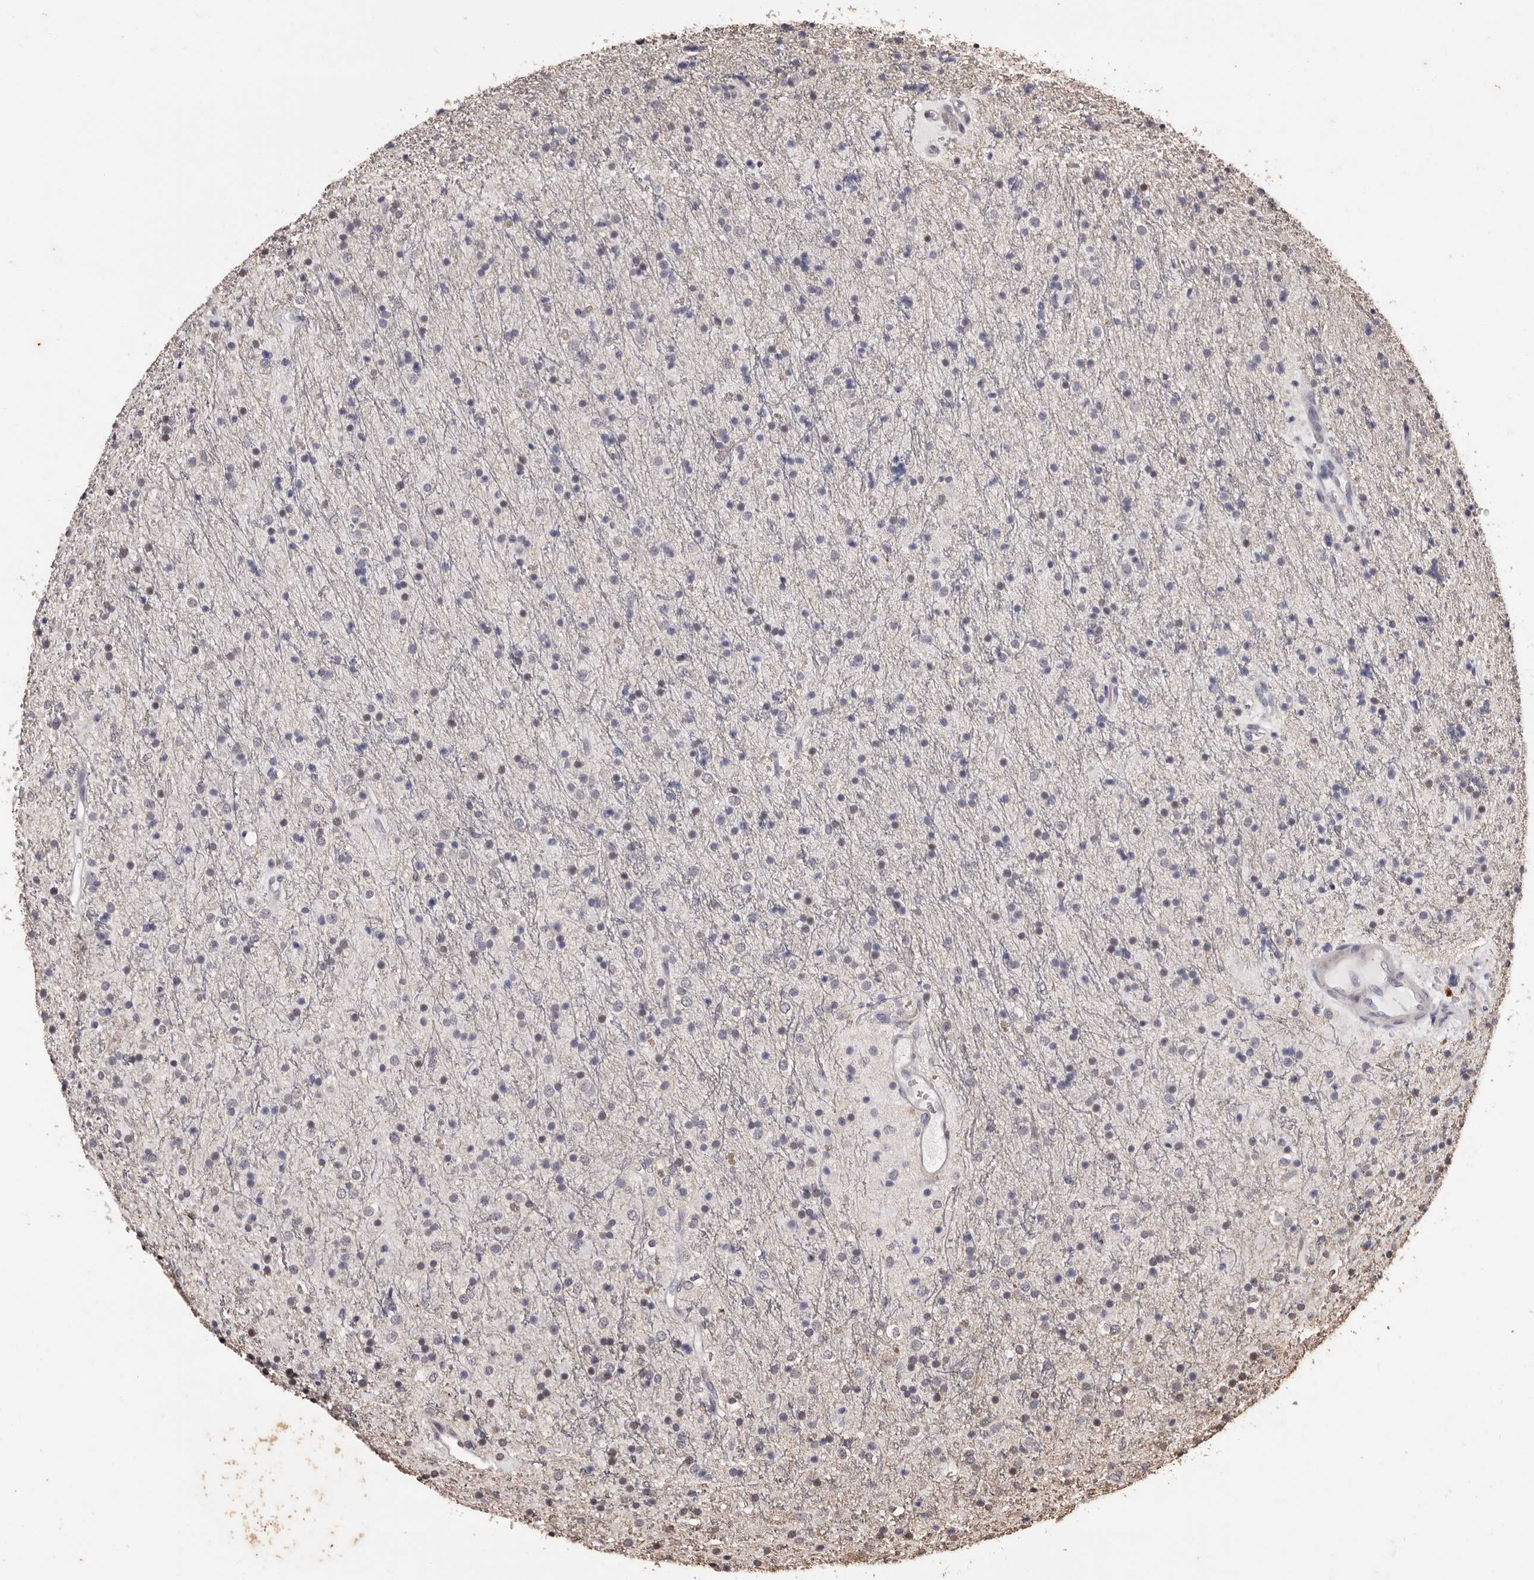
{"staining": {"intensity": "negative", "quantity": "none", "location": "none"}, "tissue": "glioma", "cell_type": "Tumor cells", "image_type": "cancer", "snomed": [{"axis": "morphology", "description": "Glioma, malignant, High grade"}, {"axis": "topography", "description": "Brain"}], "caption": "Immunohistochemical staining of glioma exhibits no significant staining in tumor cells.", "gene": "NAV1", "patient": {"sex": "male", "age": 34}}